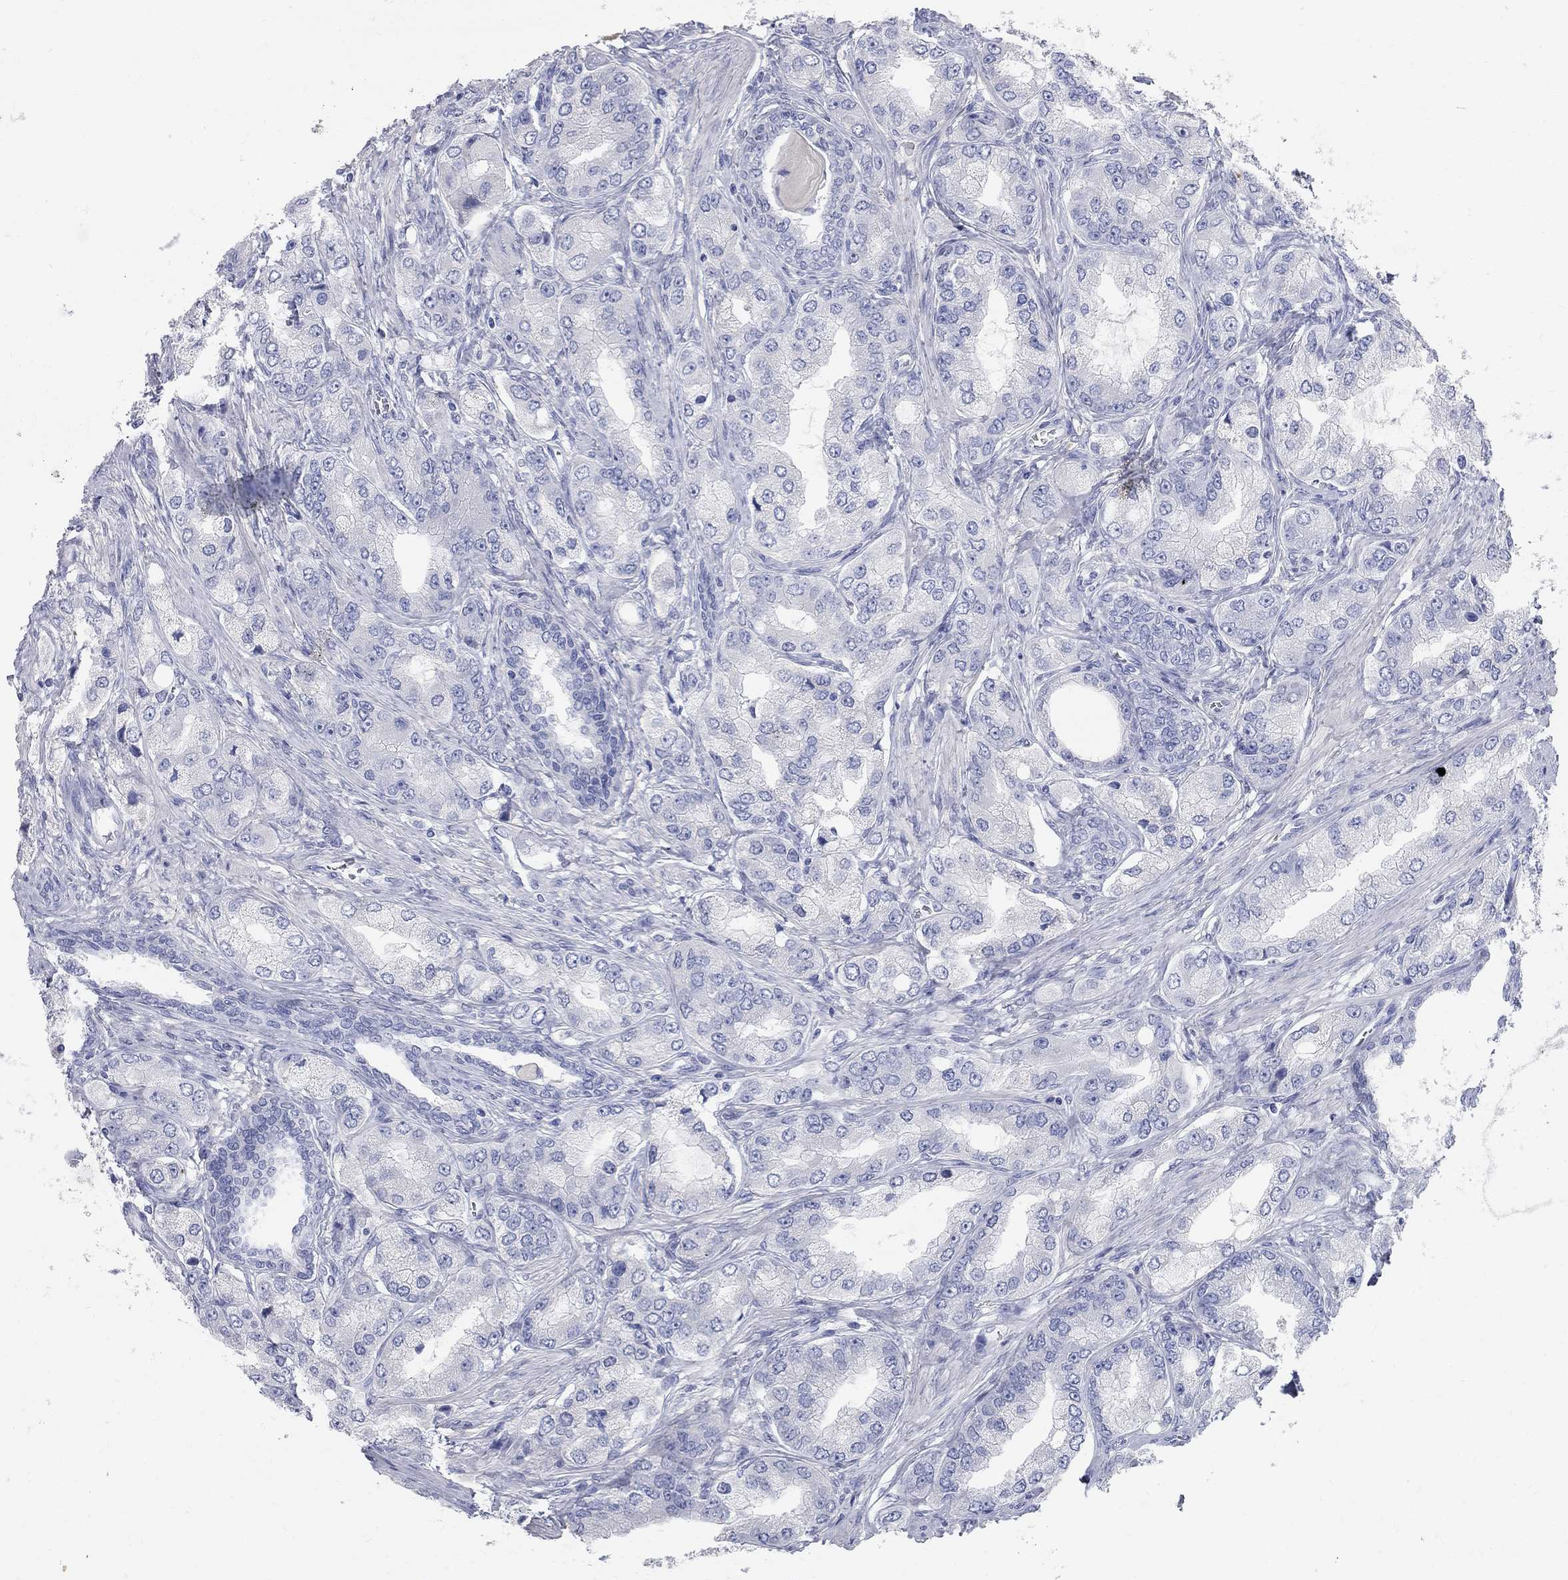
{"staining": {"intensity": "negative", "quantity": "none", "location": "none"}, "tissue": "prostate cancer", "cell_type": "Tumor cells", "image_type": "cancer", "snomed": [{"axis": "morphology", "description": "Adenocarcinoma, Low grade"}, {"axis": "topography", "description": "Prostate"}], "caption": "IHC of human prostate cancer reveals no expression in tumor cells. (DAB immunohistochemistry with hematoxylin counter stain).", "gene": "AOX1", "patient": {"sex": "male", "age": 69}}